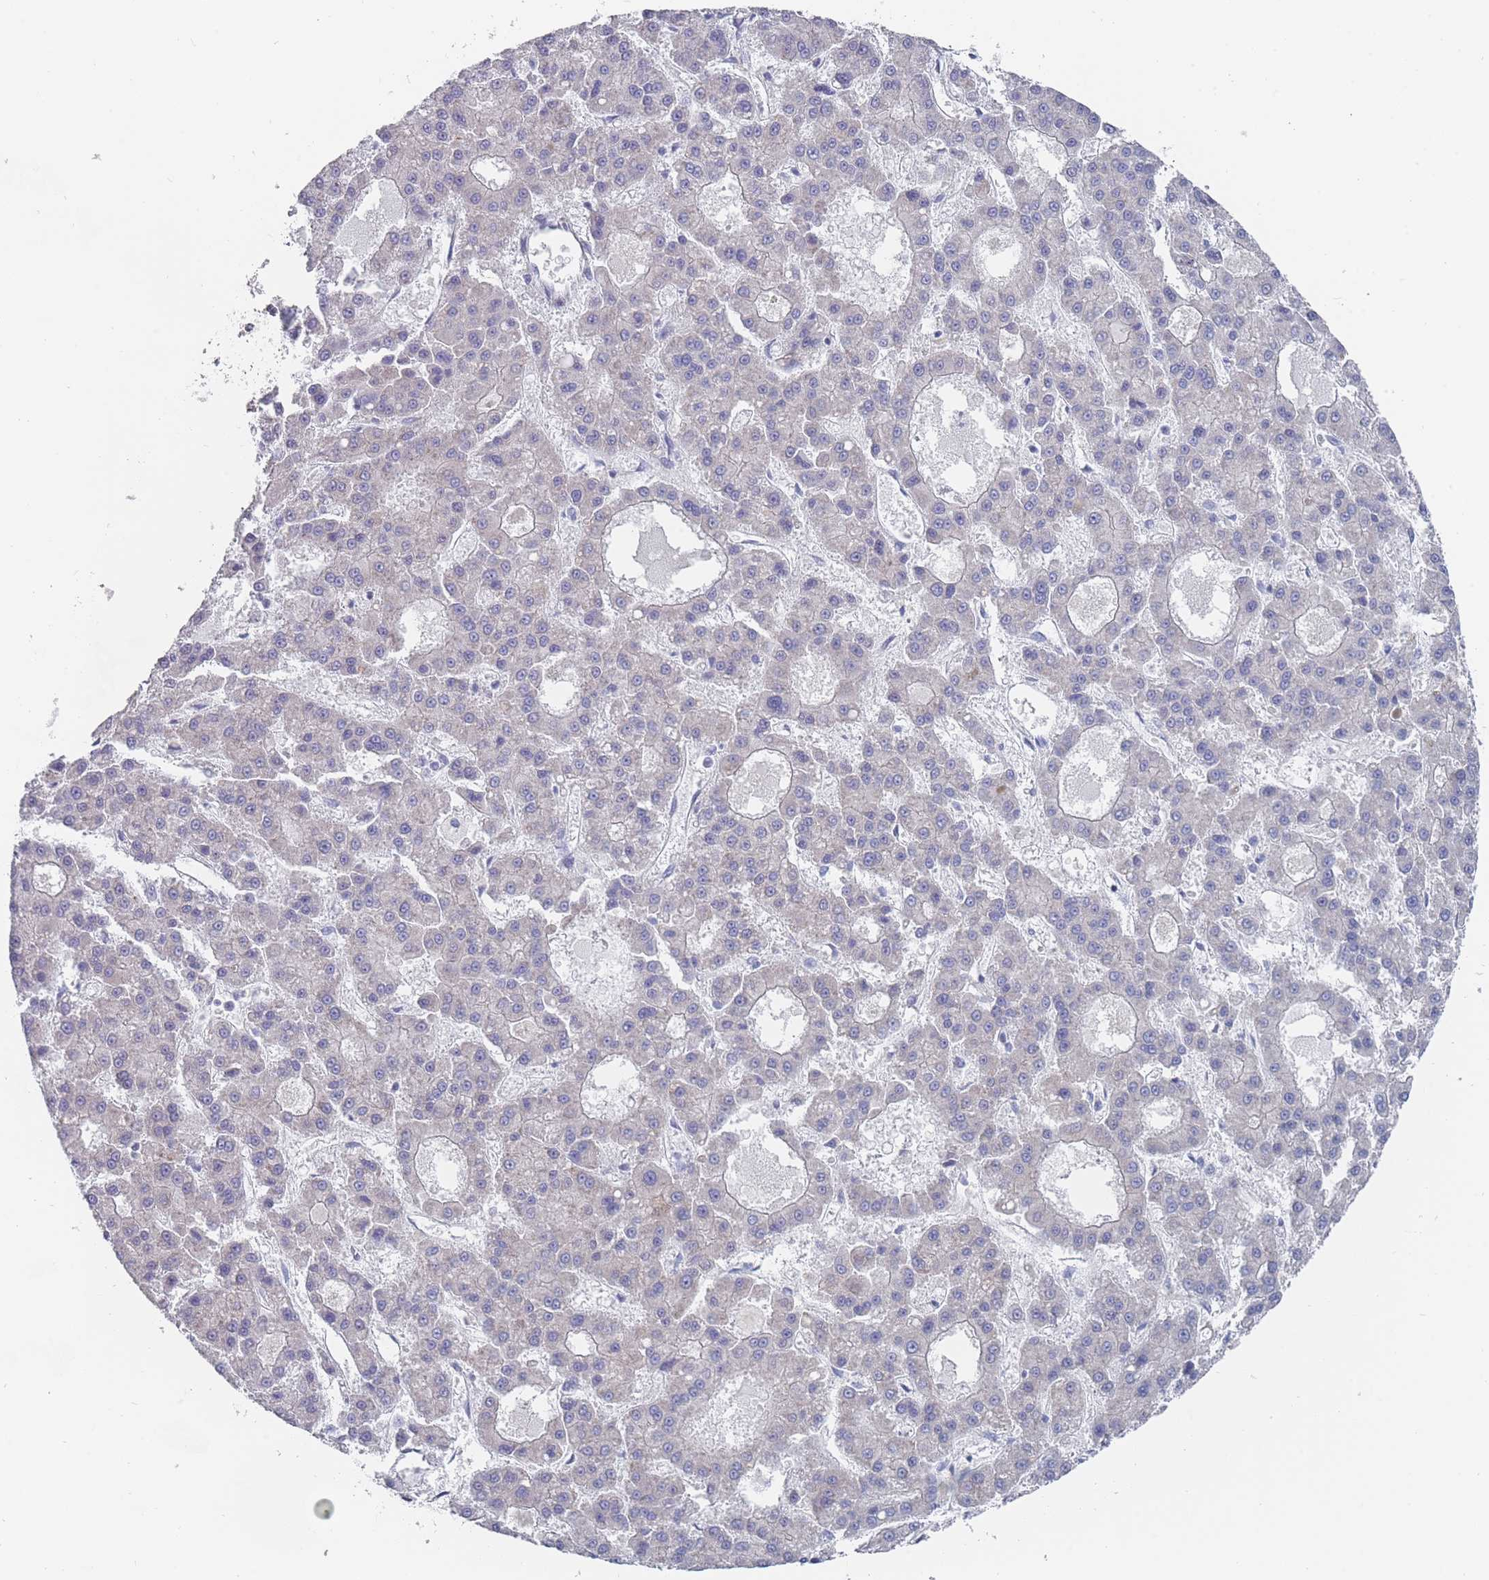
{"staining": {"intensity": "negative", "quantity": "none", "location": "none"}, "tissue": "liver cancer", "cell_type": "Tumor cells", "image_type": "cancer", "snomed": [{"axis": "morphology", "description": "Carcinoma, Hepatocellular, NOS"}, {"axis": "topography", "description": "Liver"}], "caption": "This histopathology image is of liver cancer stained with IHC to label a protein in brown with the nuclei are counter-stained blue. There is no expression in tumor cells.", "gene": "PIGU", "patient": {"sex": "male", "age": 70}}